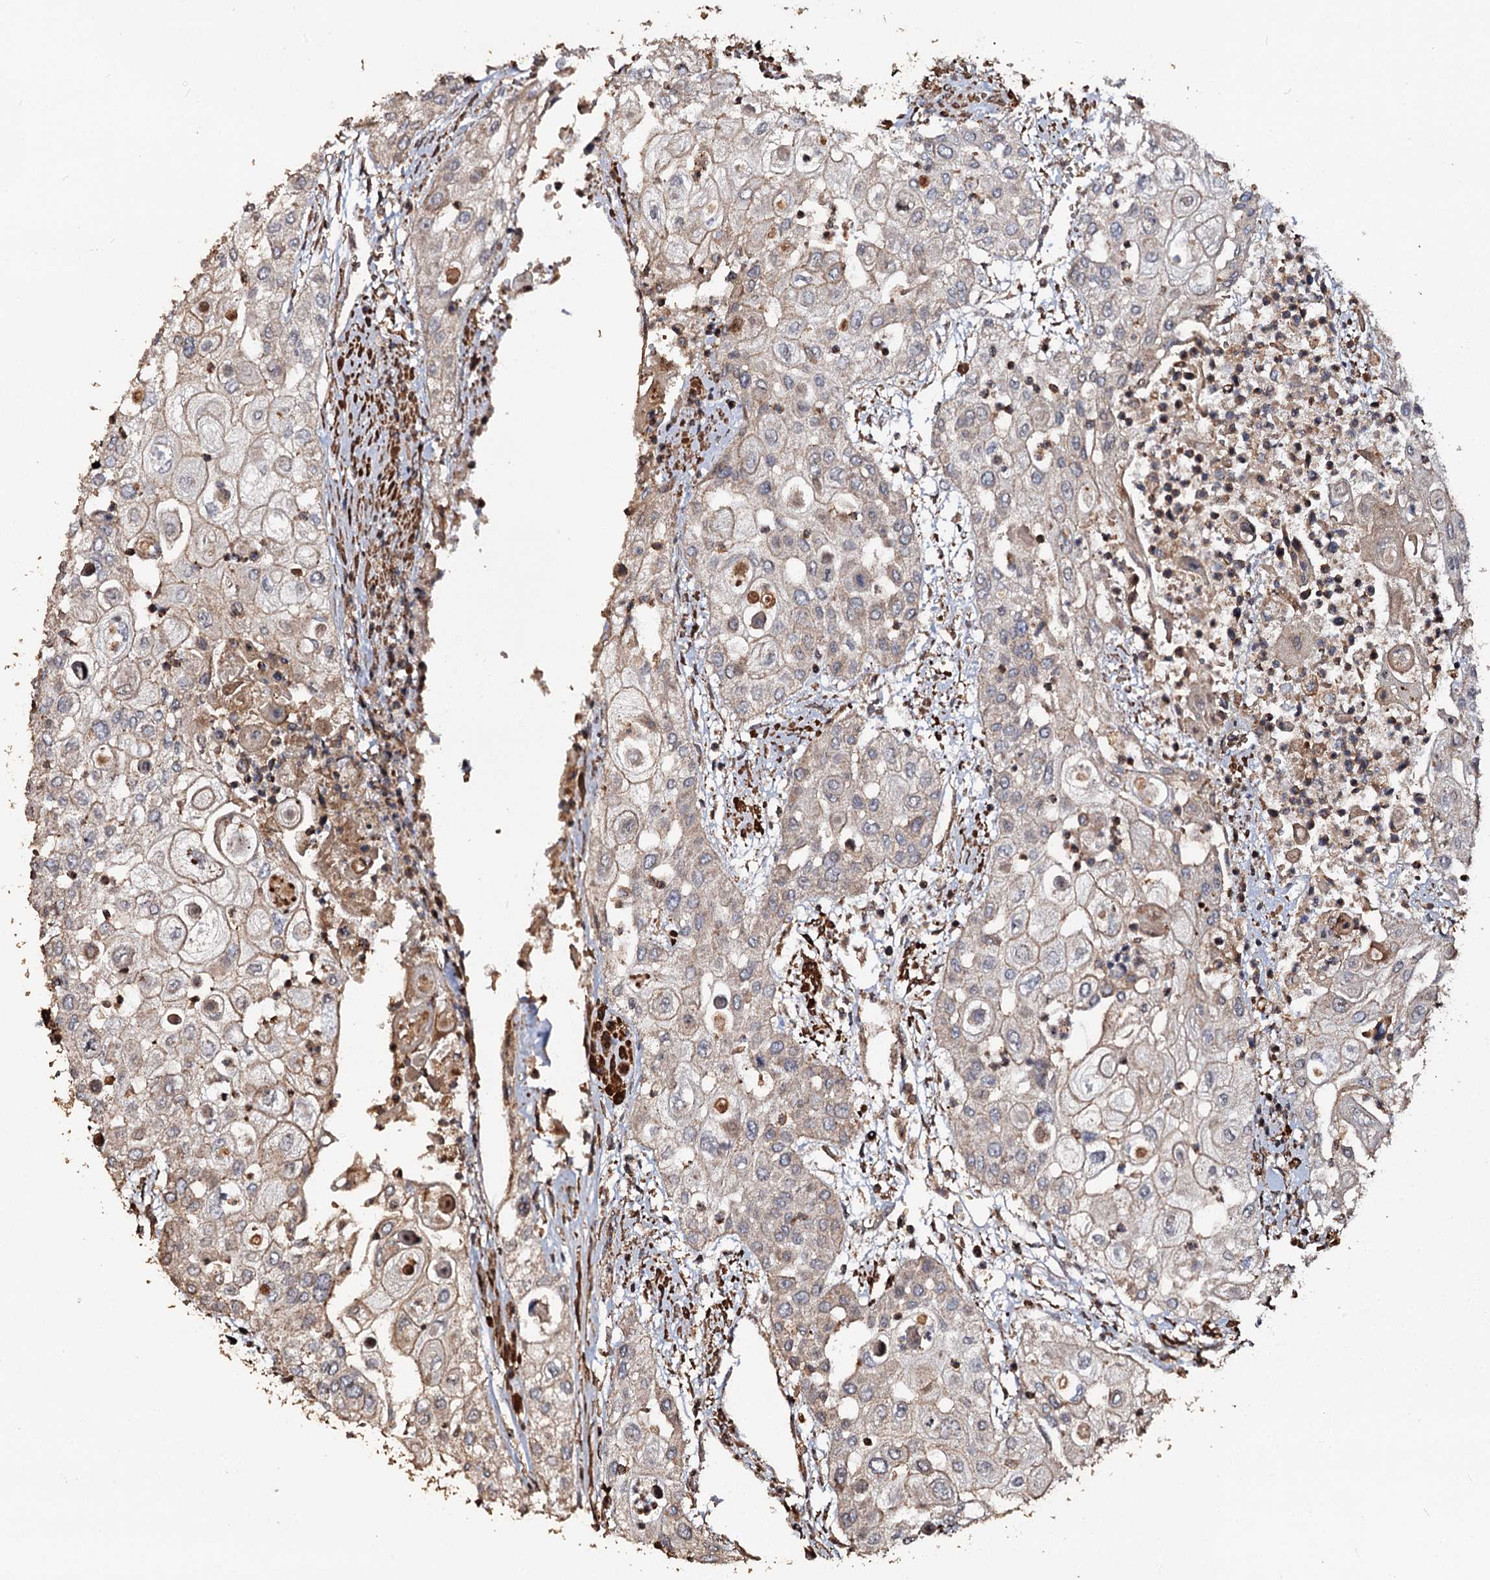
{"staining": {"intensity": "weak", "quantity": "<25%", "location": "cytoplasmic/membranous"}, "tissue": "urothelial cancer", "cell_type": "Tumor cells", "image_type": "cancer", "snomed": [{"axis": "morphology", "description": "Urothelial carcinoma, High grade"}, {"axis": "topography", "description": "Urinary bladder"}], "caption": "Tumor cells are negative for brown protein staining in high-grade urothelial carcinoma.", "gene": "NOTCH2NLA", "patient": {"sex": "female", "age": 79}}